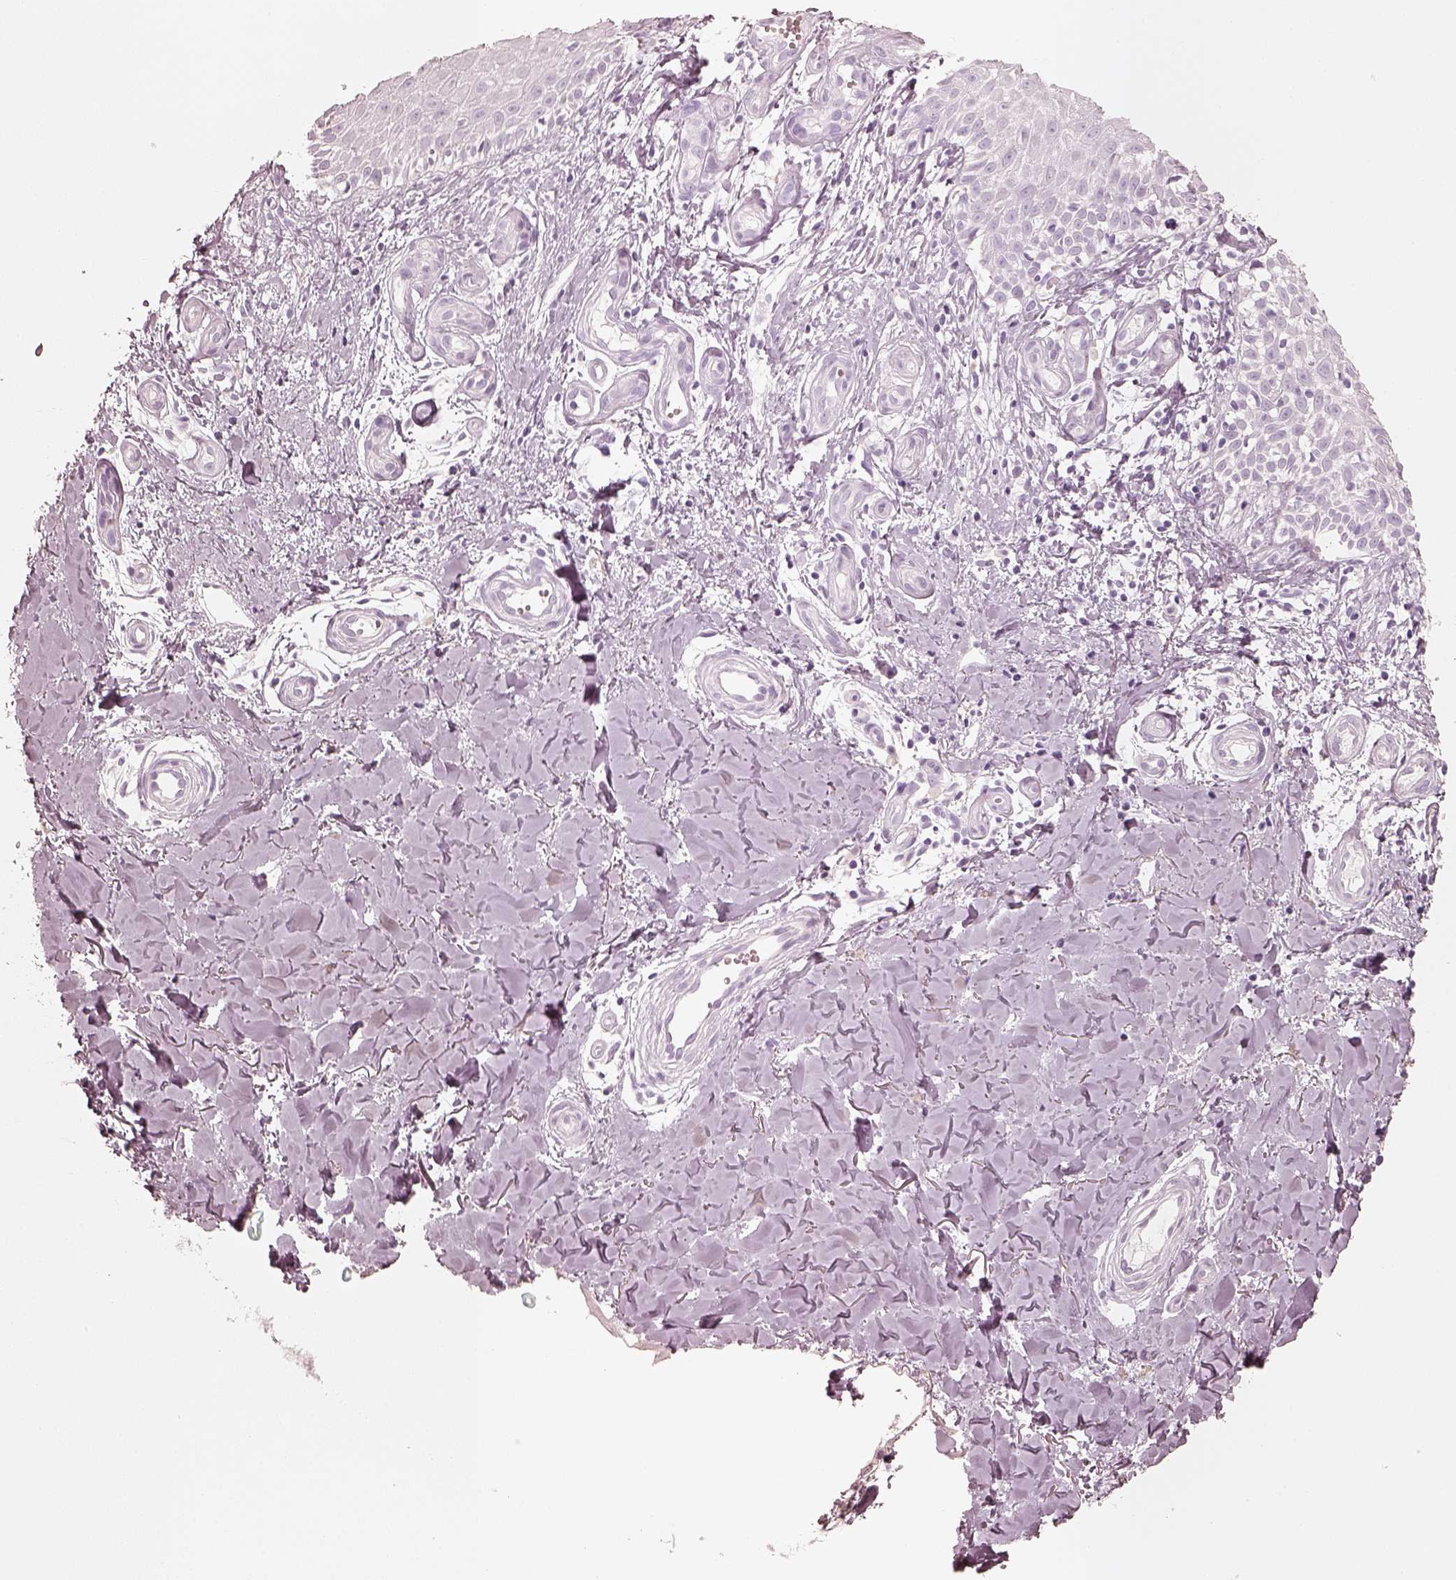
{"staining": {"intensity": "negative", "quantity": "none", "location": "none"}, "tissue": "melanoma", "cell_type": "Tumor cells", "image_type": "cancer", "snomed": [{"axis": "morphology", "description": "Malignant melanoma, NOS"}, {"axis": "topography", "description": "Skin"}], "caption": "This is an IHC micrograph of human malignant melanoma. There is no positivity in tumor cells.", "gene": "KRT72", "patient": {"sex": "female", "age": 53}}